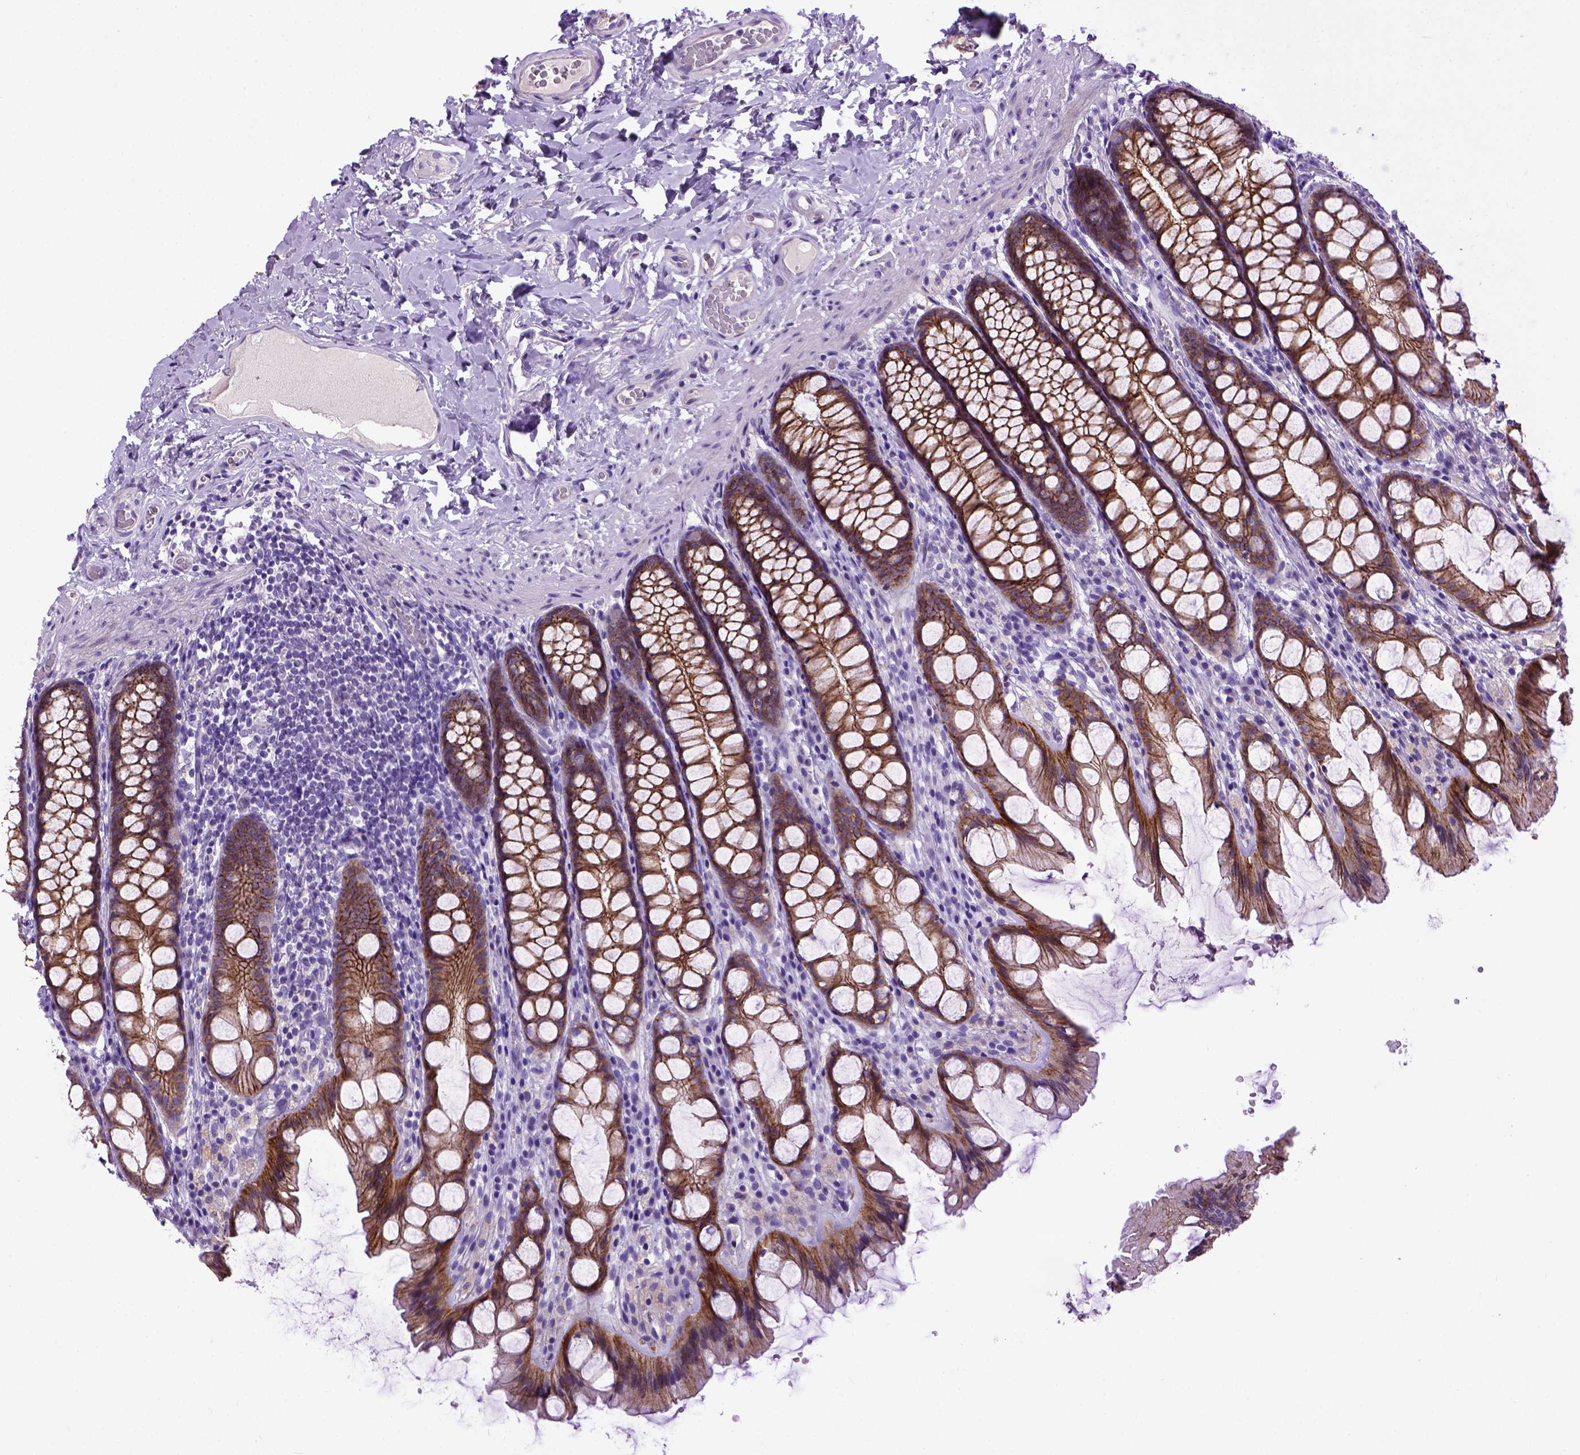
{"staining": {"intensity": "negative", "quantity": "none", "location": "none"}, "tissue": "colon", "cell_type": "Endothelial cells", "image_type": "normal", "snomed": [{"axis": "morphology", "description": "Normal tissue, NOS"}, {"axis": "topography", "description": "Colon"}], "caption": "IHC image of benign colon: colon stained with DAB shows no significant protein staining in endothelial cells.", "gene": "CDH1", "patient": {"sex": "male", "age": 47}}